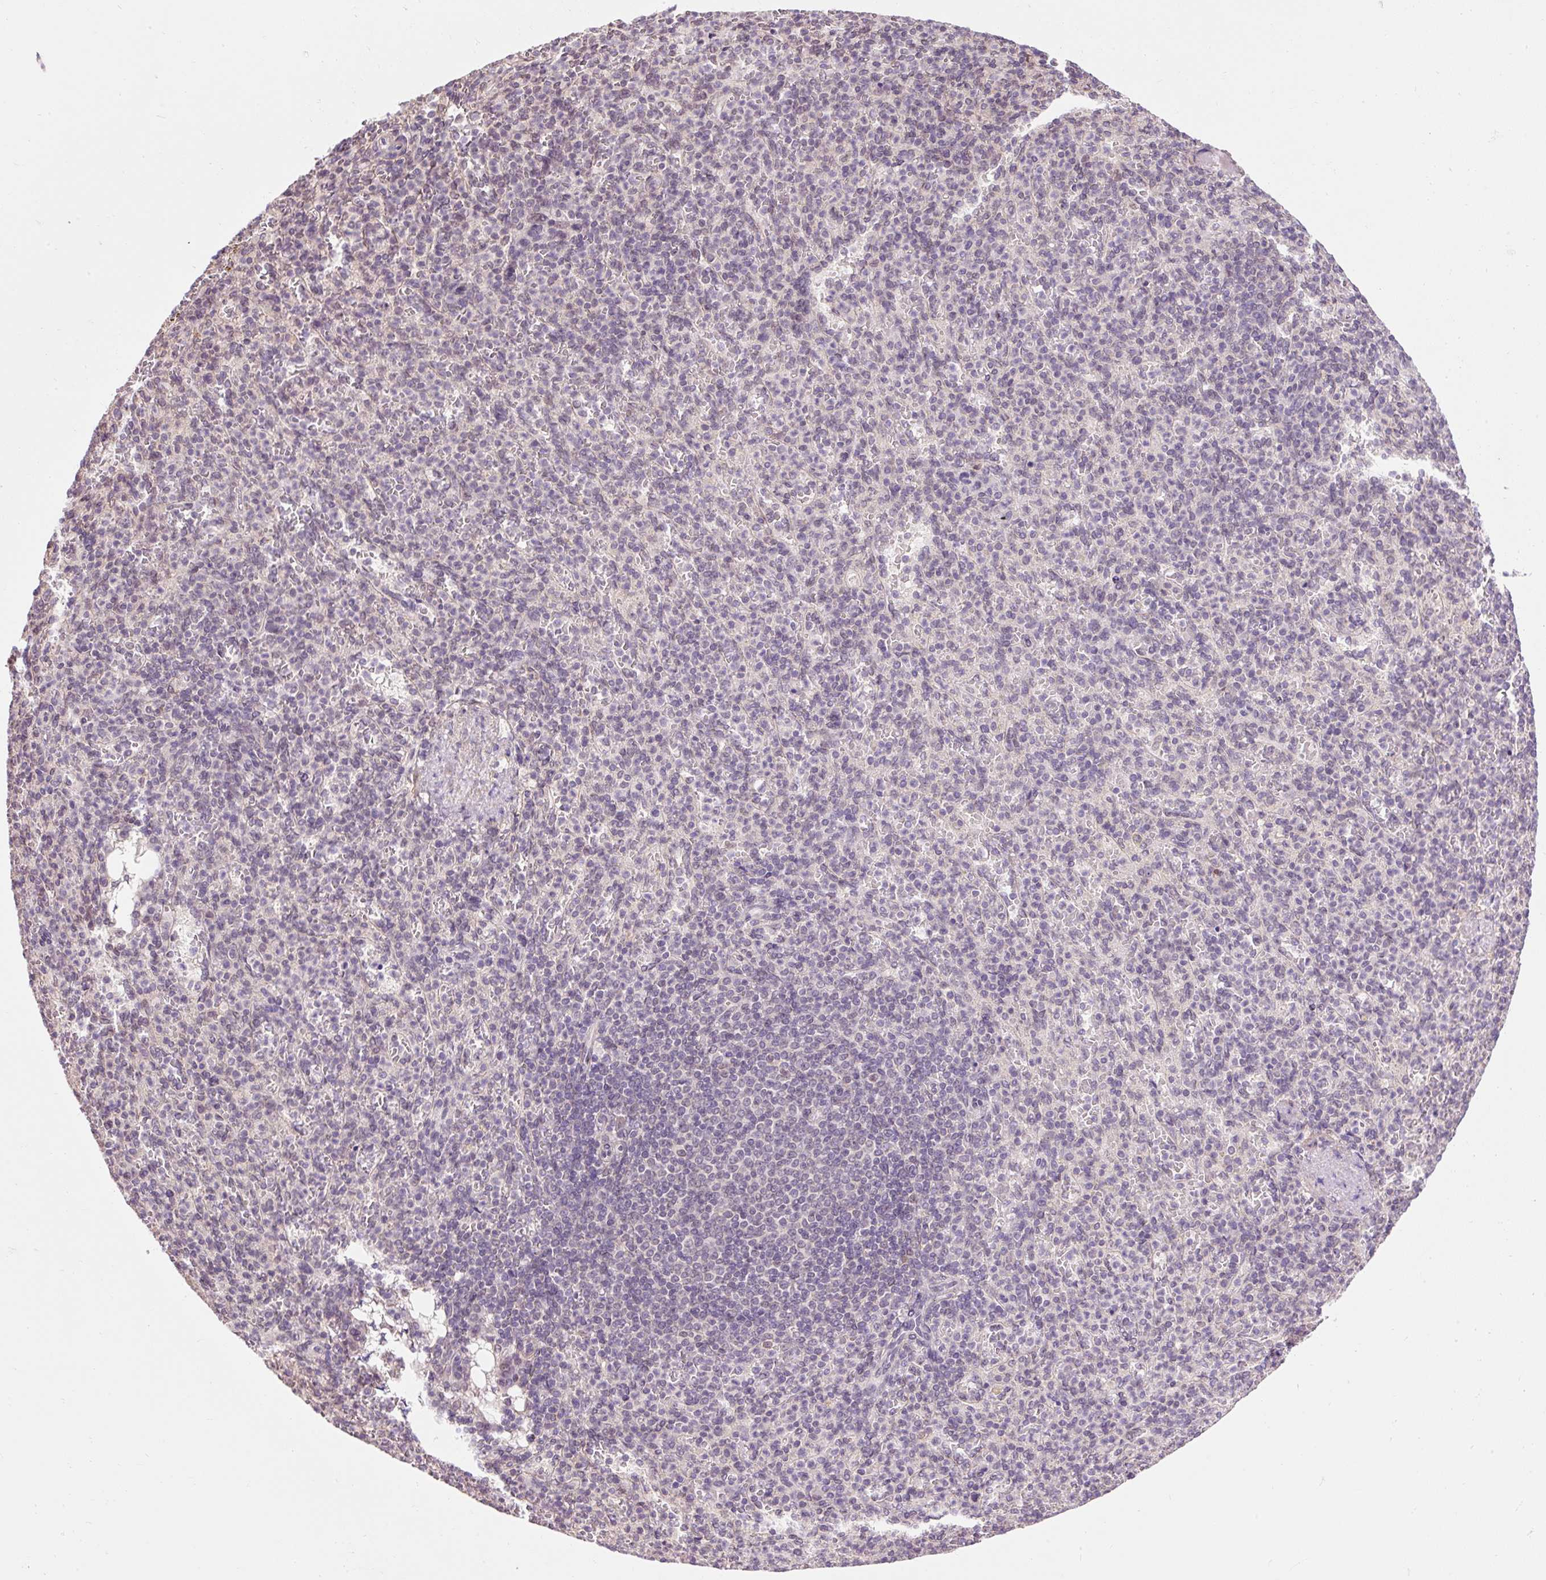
{"staining": {"intensity": "weak", "quantity": "<25%", "location": "nuclear"}, "tissue": "spleen", "cell_type": "Cells in red pulp", "image_type": "normal", "snomed": [{"axis": "morphology", "description": "Normal tissue, NOS"}, {"axis": "topography", "description": "Spleen"}], "caption": "Immunohistochemical staining of normal human spleen exhibits no significant expression in cells in red pulp.", "gene": "ZNF610", "patient": {"sex": "female", "age": 74}}